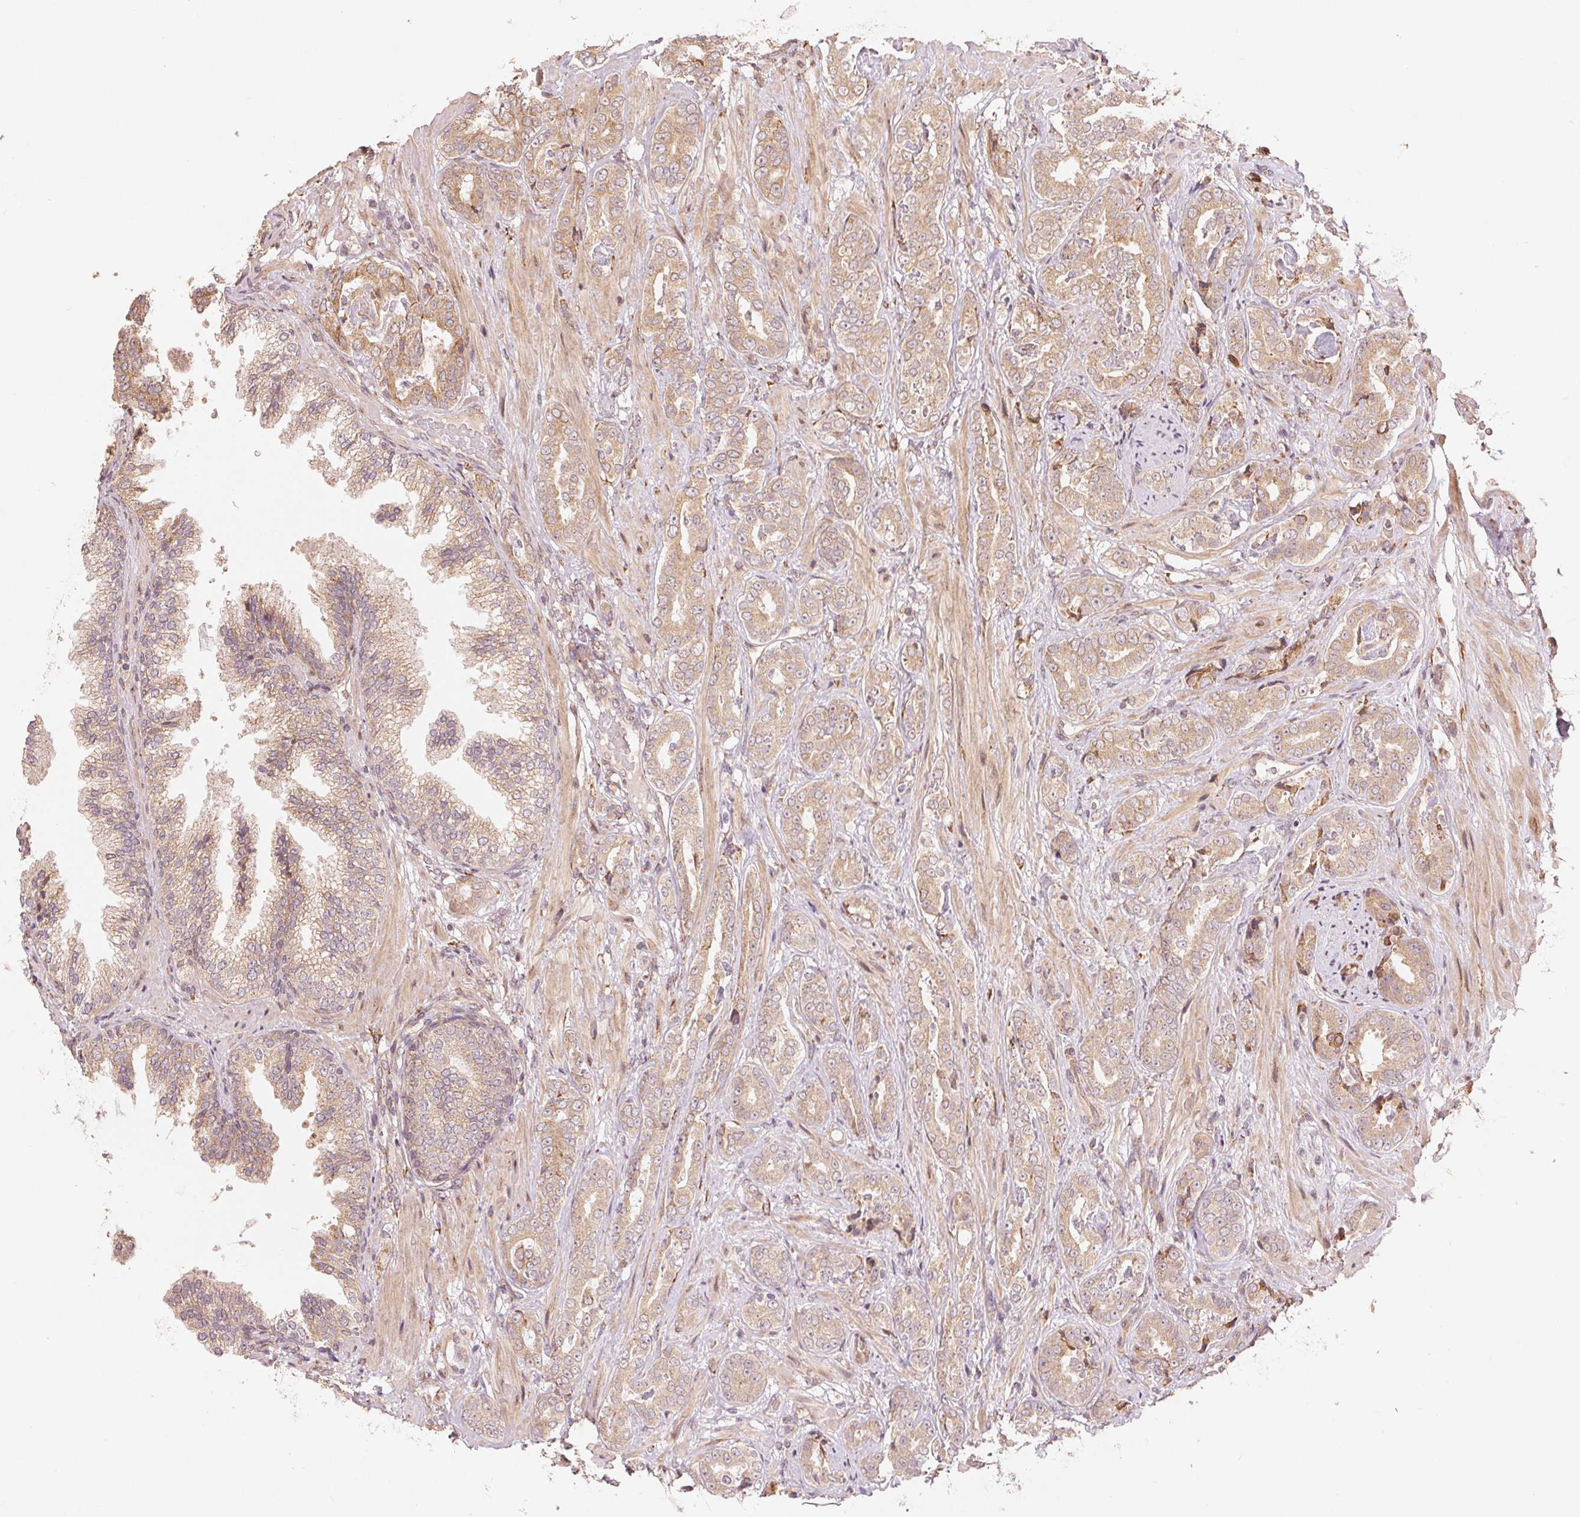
{"staining": {"intensity": "moderate", "quantity": ">75%", "location": "cytoplasmic/membranous"}, "tissue": "prostate cancer", "cell_type": "Tumor cells", "image_type": "cancer", "snomed": [{"axis": "morphology", "description": "Adenocarcinoma, High grade"}, {"axis": "topography", "description": "Prostate"}], "caption": "Immunohistochemical staining of human prostate cancer displays medium levels of moderate cytoplasmic/membranous protein expression in approximately >75% of tumor cells. (Stains: DAB in brown, nuclei in blue, Microscopy: brightfield microscopy at high magnification).", "gene": "SLC20A1", "patient": {"sex": "male", "age": 71}}